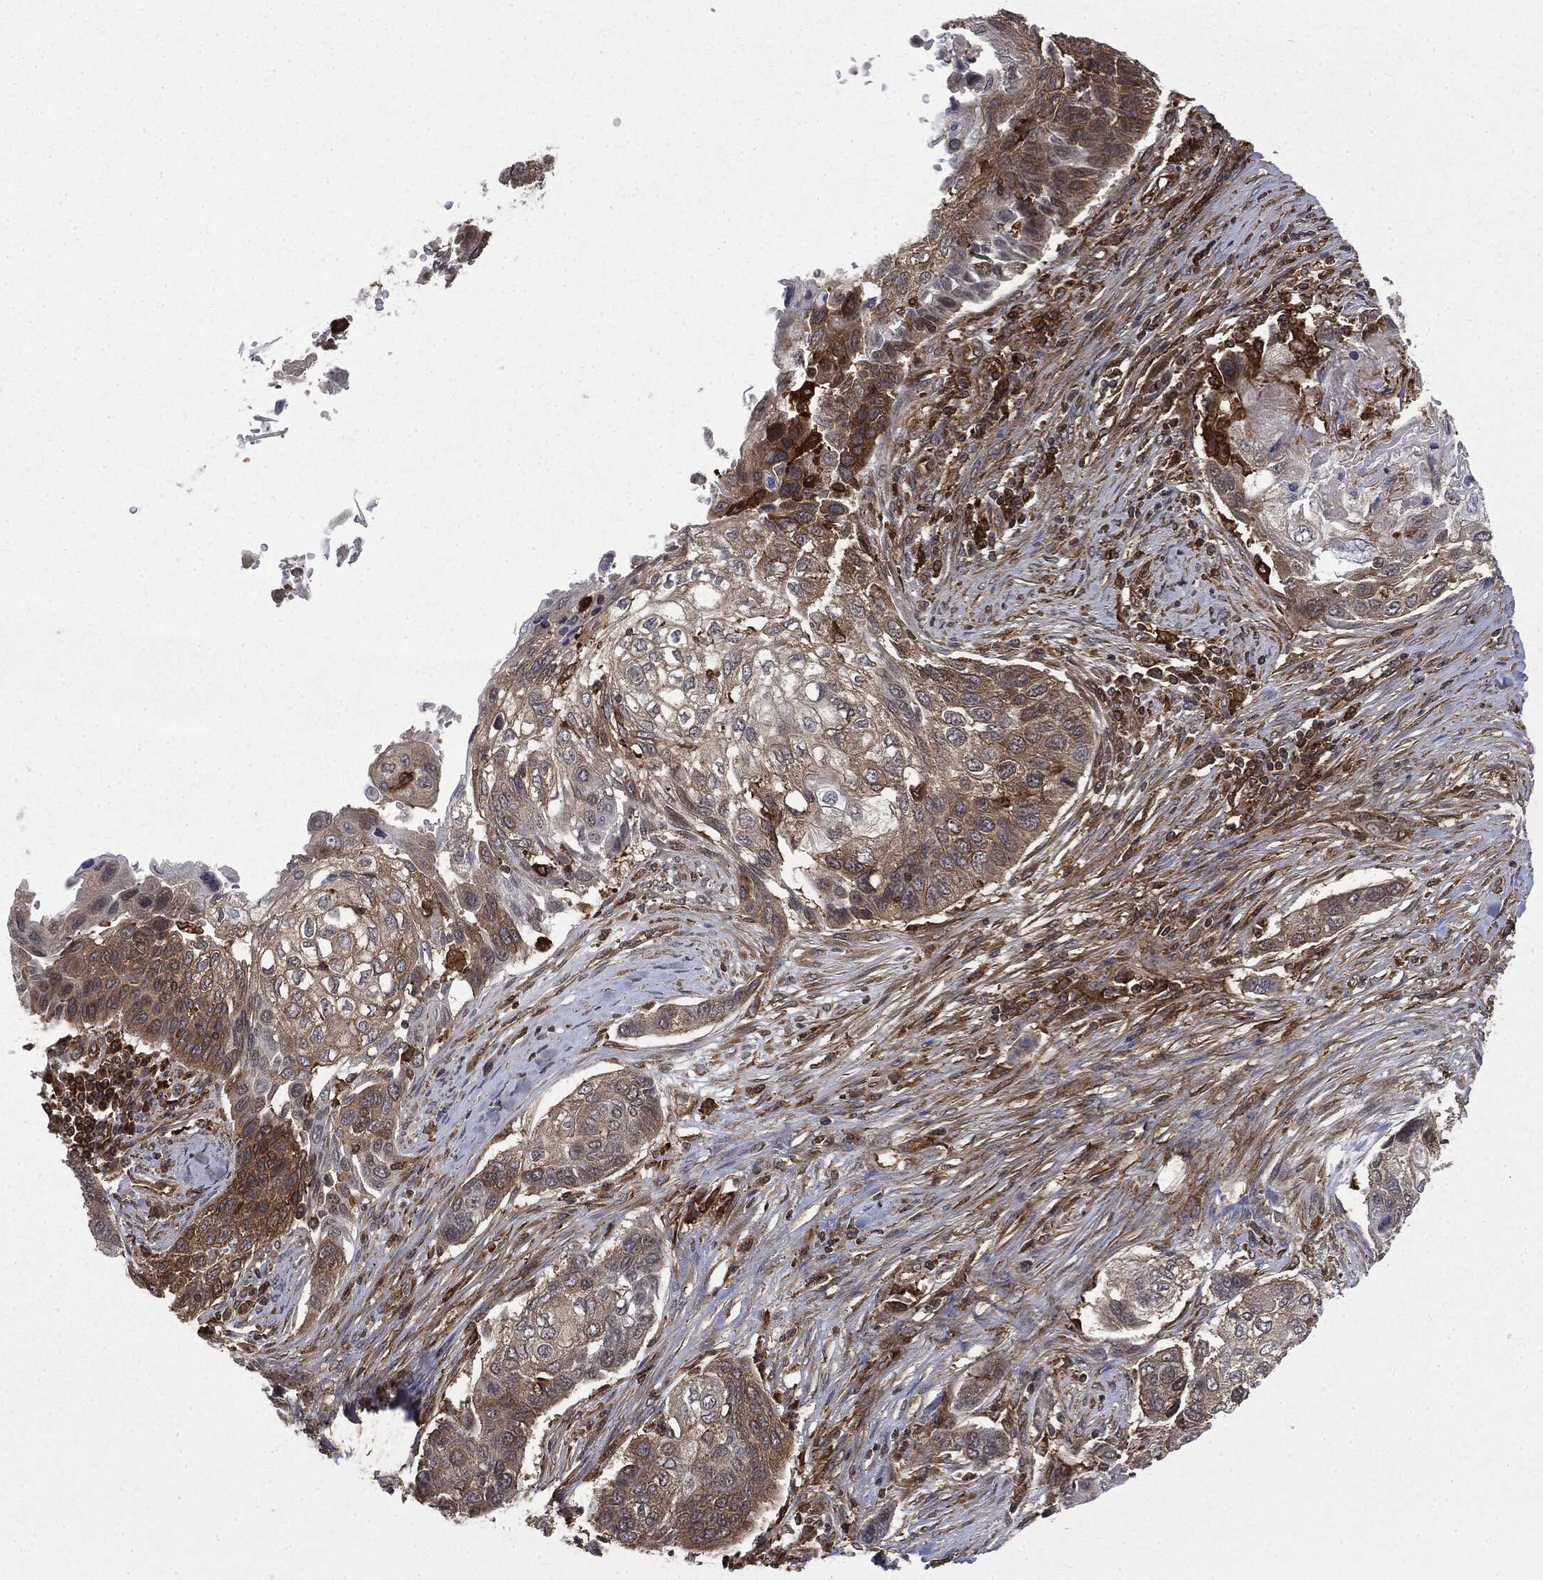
{"staining": {"intensity": "weak", "quantity": "25%-75%", "location": "cytoplasmic/membranous"}, "tissue": "lung cancer", "cell_type": "Tumor cells", "image_type": "cancer", "snomed": [{"axis": "morphology", "description": "Normal tissue, NOS"}, {"axis": "morphology", "description": "Squamous cell carcinoma, NOS"}, {"axis": "topography", "description": "Bronchus"}, {"axis": "topography", "description": "Lung"}], "caption": "IHC histopathology image of lung cancer (squamous cell carcinoma) stained for a protein (brown), which shows low levels of weak cytoplasmic/membranous positivity in about 25%-75% of tumor cells.", "gene": "SNX5", "patient": {"sex": "male", "age": 69}}